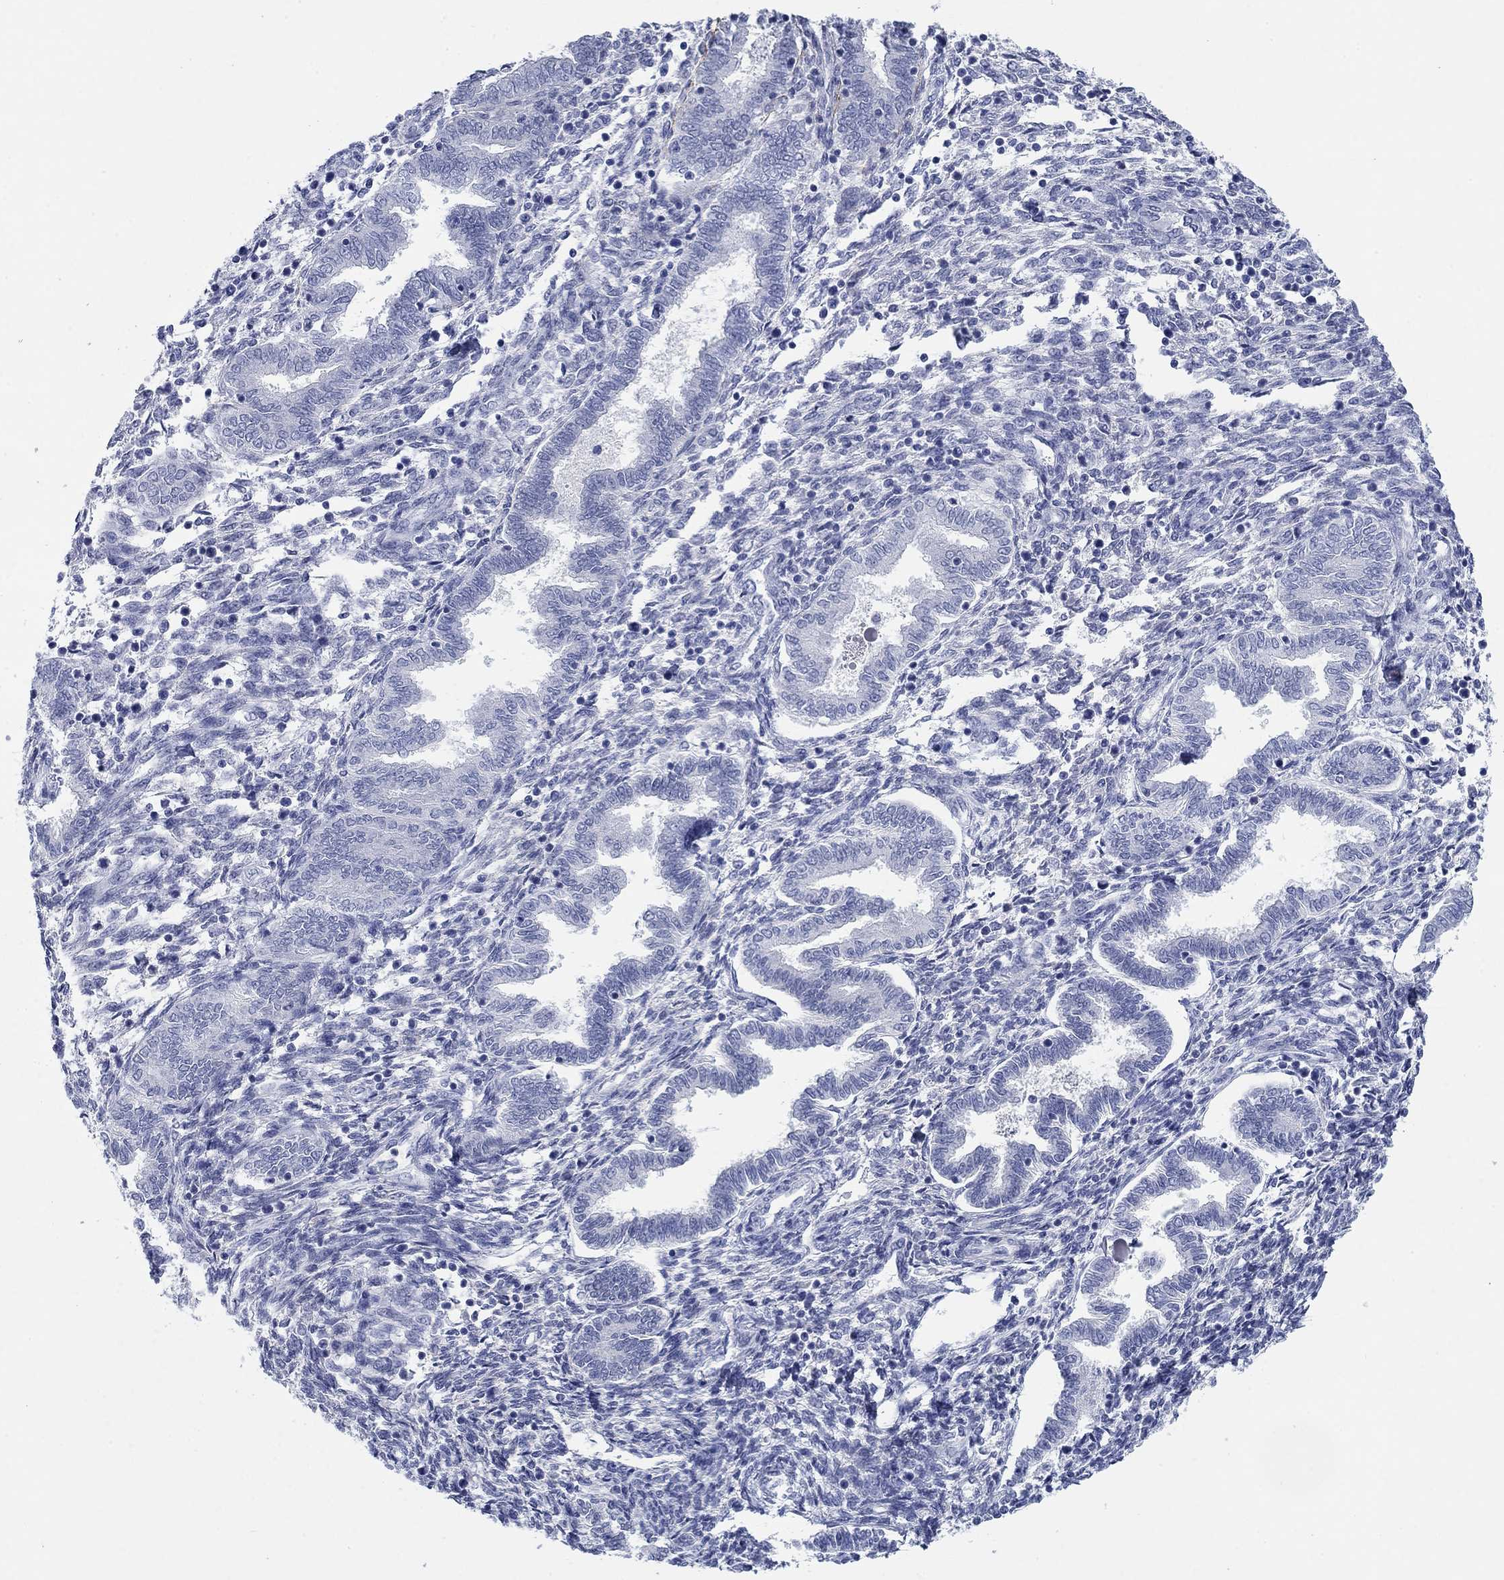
{"staining": {"intensity": "negative", "quantity": "none", "location": "none"}, "tissue": "endometrium", "cell_type": "Cells in endometrial stroma", "image_type": "normal", "snomed": [{"axis": "morphology", "description": "Normal tissue, NOS"}, {"axis": "topography", "description": "Endometrium"}], "caption": "Immunohistochemistry (IHC) of benign human endometrium exhibits no expression in cells in endometrial stroma. (Stains: DAB IHC with hematoxylin counter stain, Microscopy: brightfield microscopy at high magnification).", "gene": "PDYN", "patient": {"sex": "female", "age": 42}}